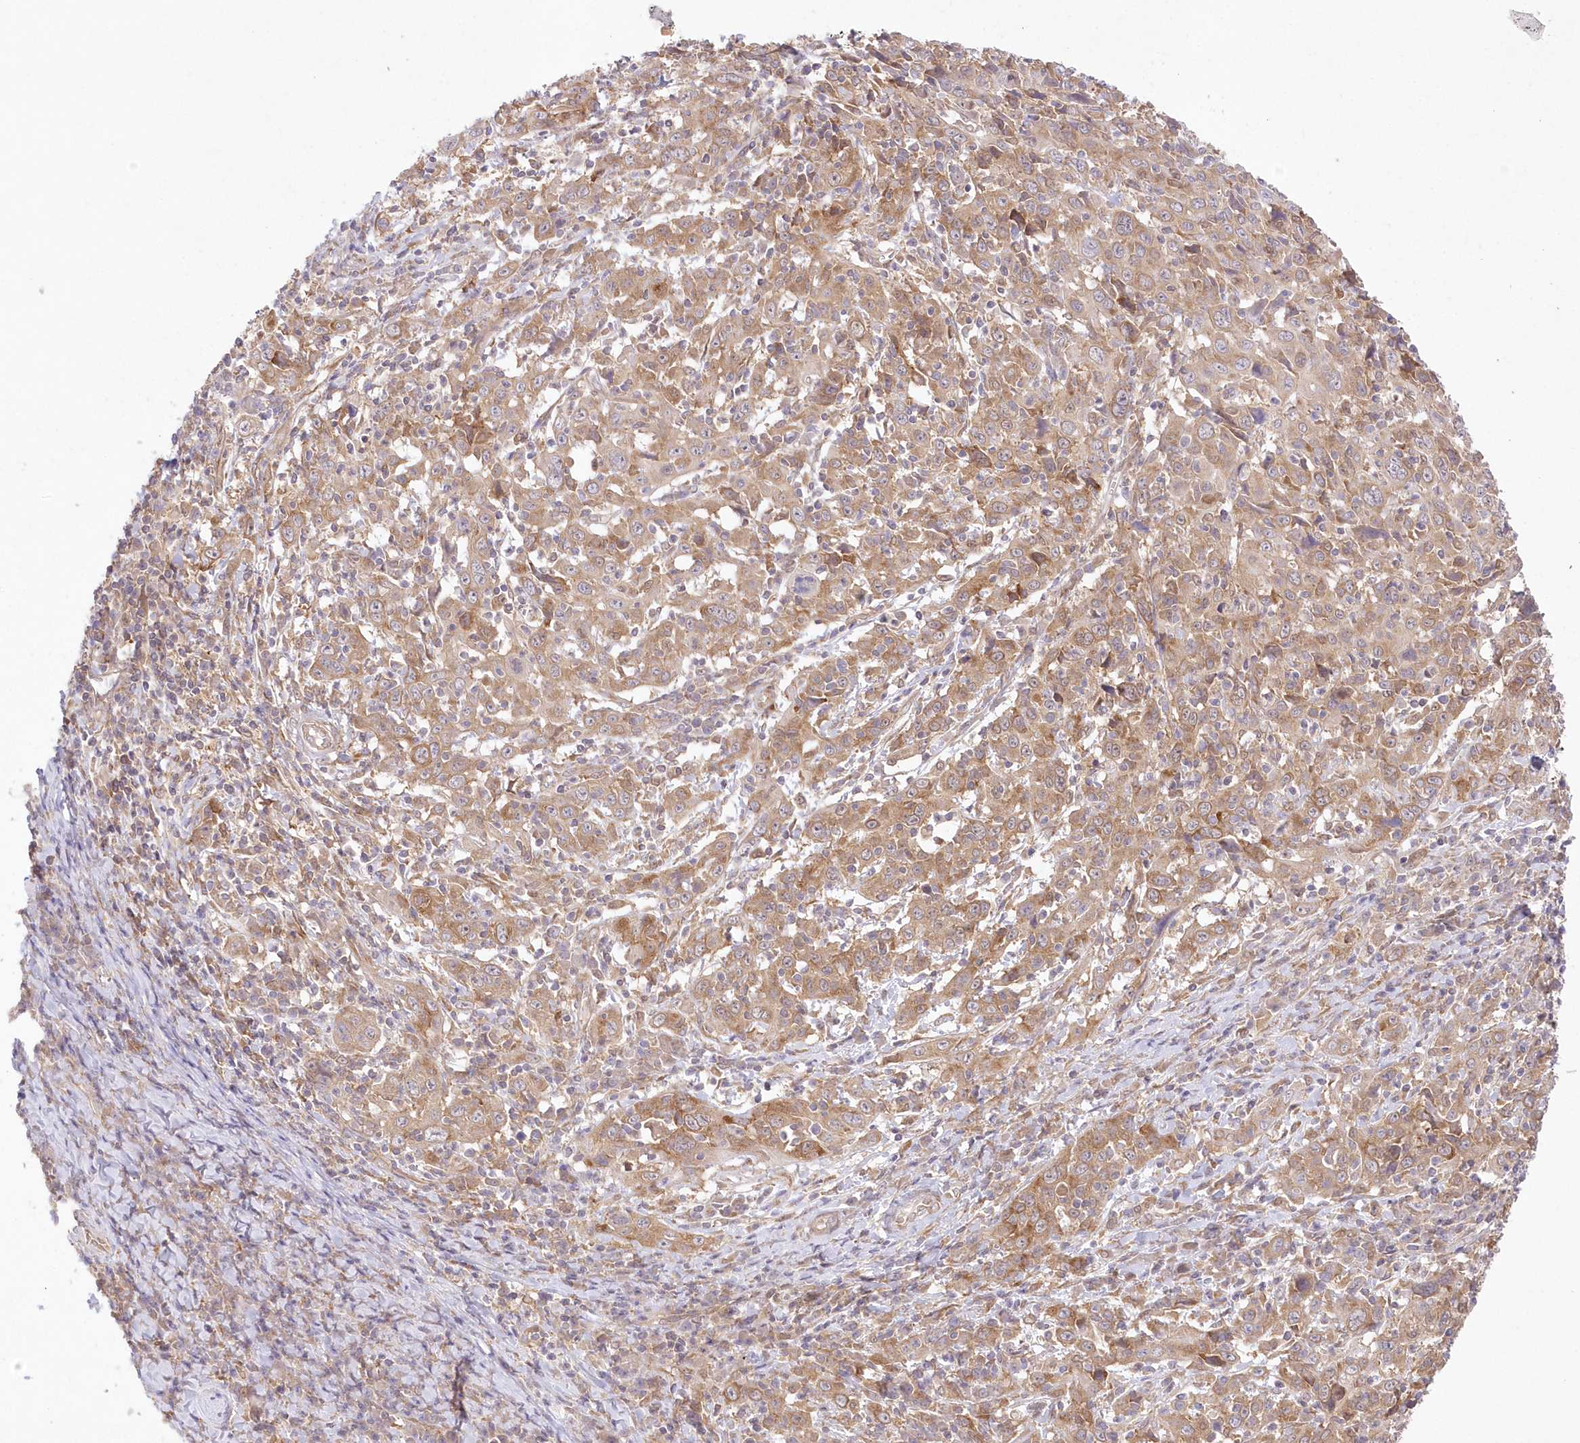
{"staining": {"intensity": "moderate", "quantity": ">75%", "location": "cytoplasmic/membranous"}, "tissue": "cervical cancer", "cell_type": "Tumor cells", "image_type": "cancer", "snomed": [{"axis": "morphology", "description": "Squamous cell carcinoma, NOS"}, {"axis": "topography", "description": "Cervix"}], "caption": "This histopathology image shows immunohistochemistry staining of human cervical cancer (squamous cell carcinoma), with medium moderate cytoplasmic/membranous expression in about >75% of tumor cells.", "gene": "RNPEP", "patient": {"sex": "female", "age": 46}}